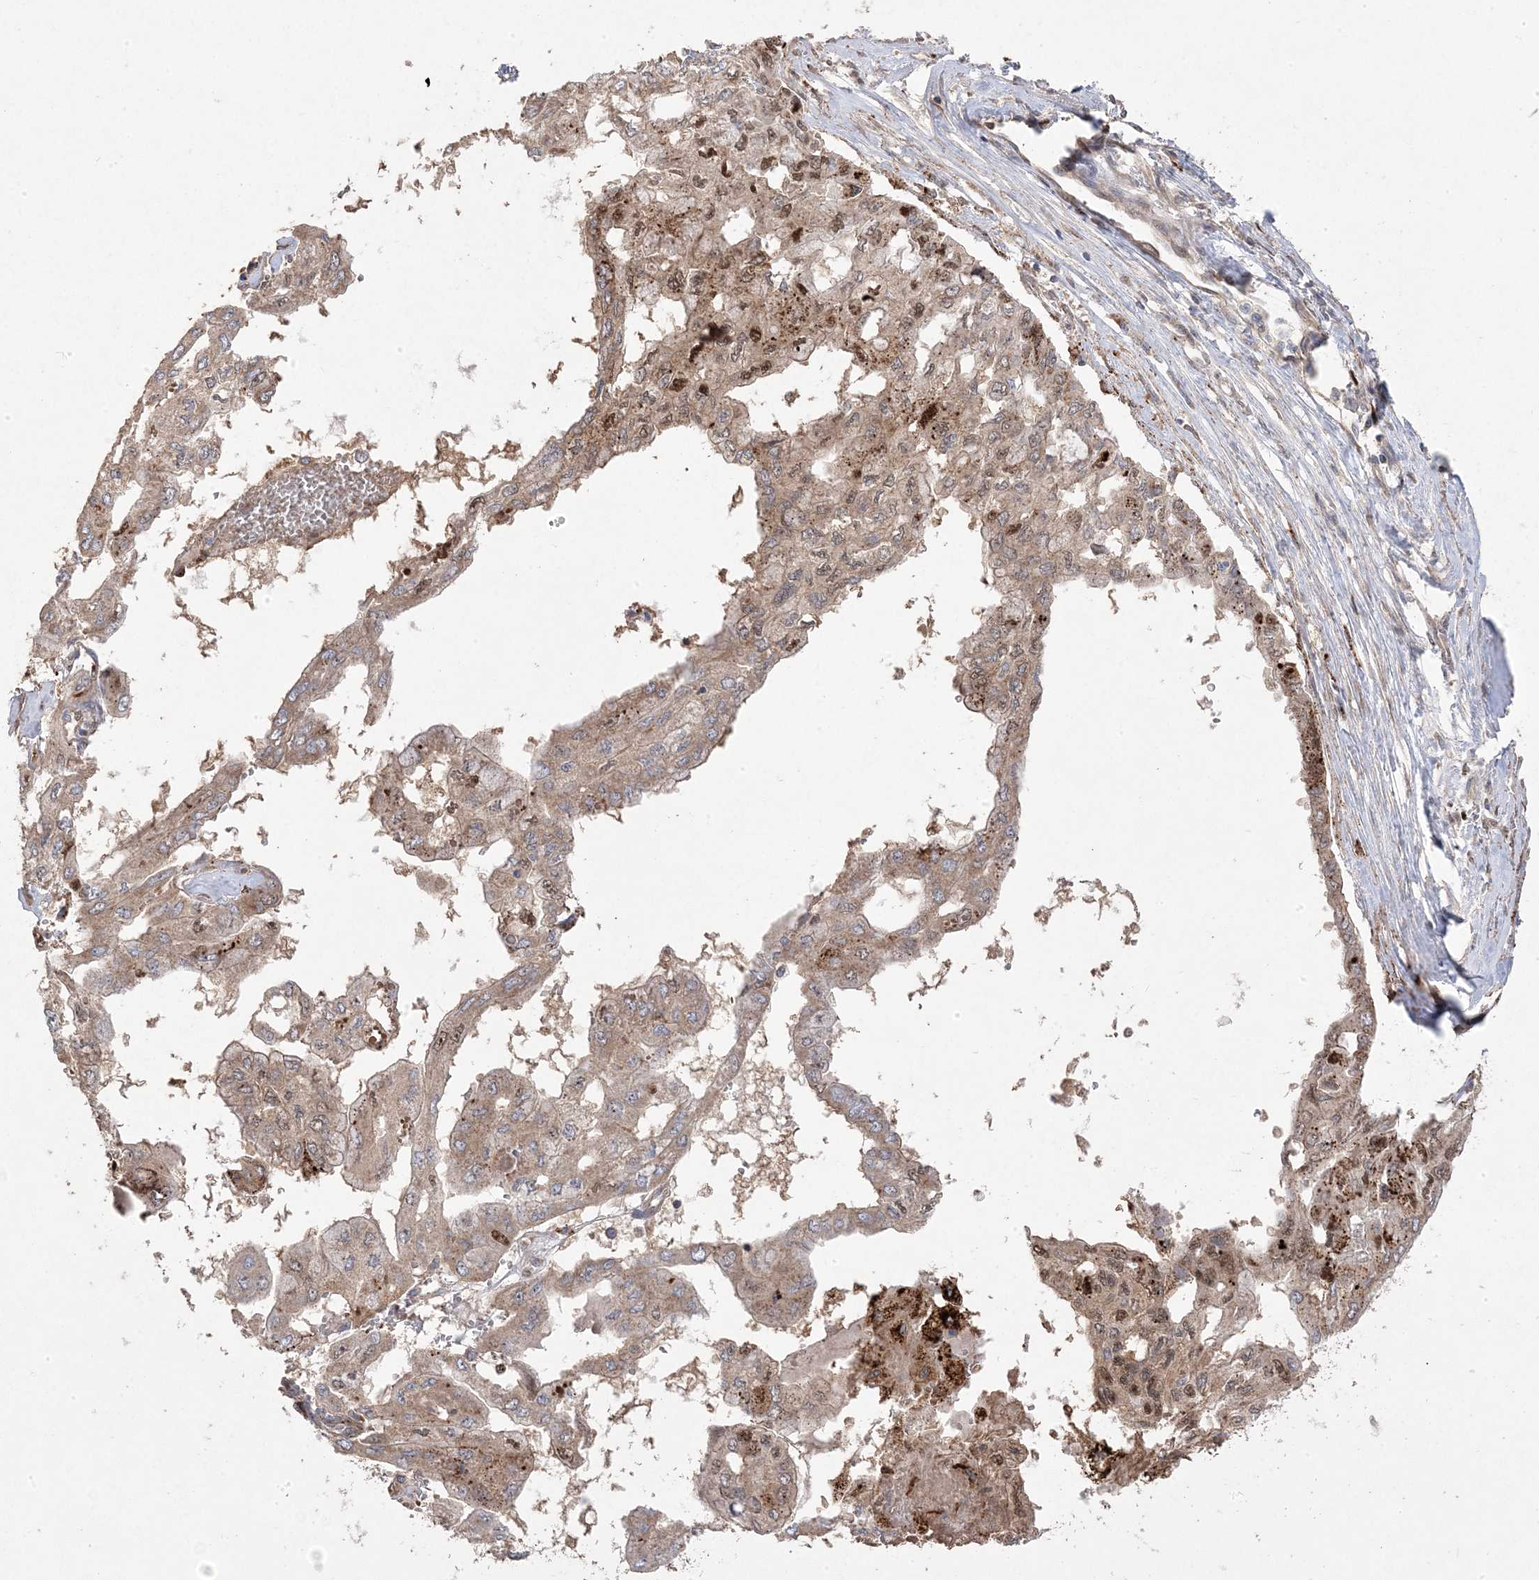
{"staining": {"intensity": "moderate", "quantity": ">75%", "location": "cytoplasmic/membranous,nuclear"}, "tissue": "pancreatic cancer", "cell_type": "Tumor cells", "image_type": "cancer", "snomed": [{"axis": "morphology", "description": "Adenocarcinoma, NOS"}, {"axis": "topography", "description": "Pancreas"}], "caption": "This is an image of IHC staining of adenocarcinoma (pancreatic), which shows moderate positivity in the cytoplasmic/membranous and nuclear of tumor cells.", "gene": "PPOX", "patient": {"sex": "male", "age": 51}}